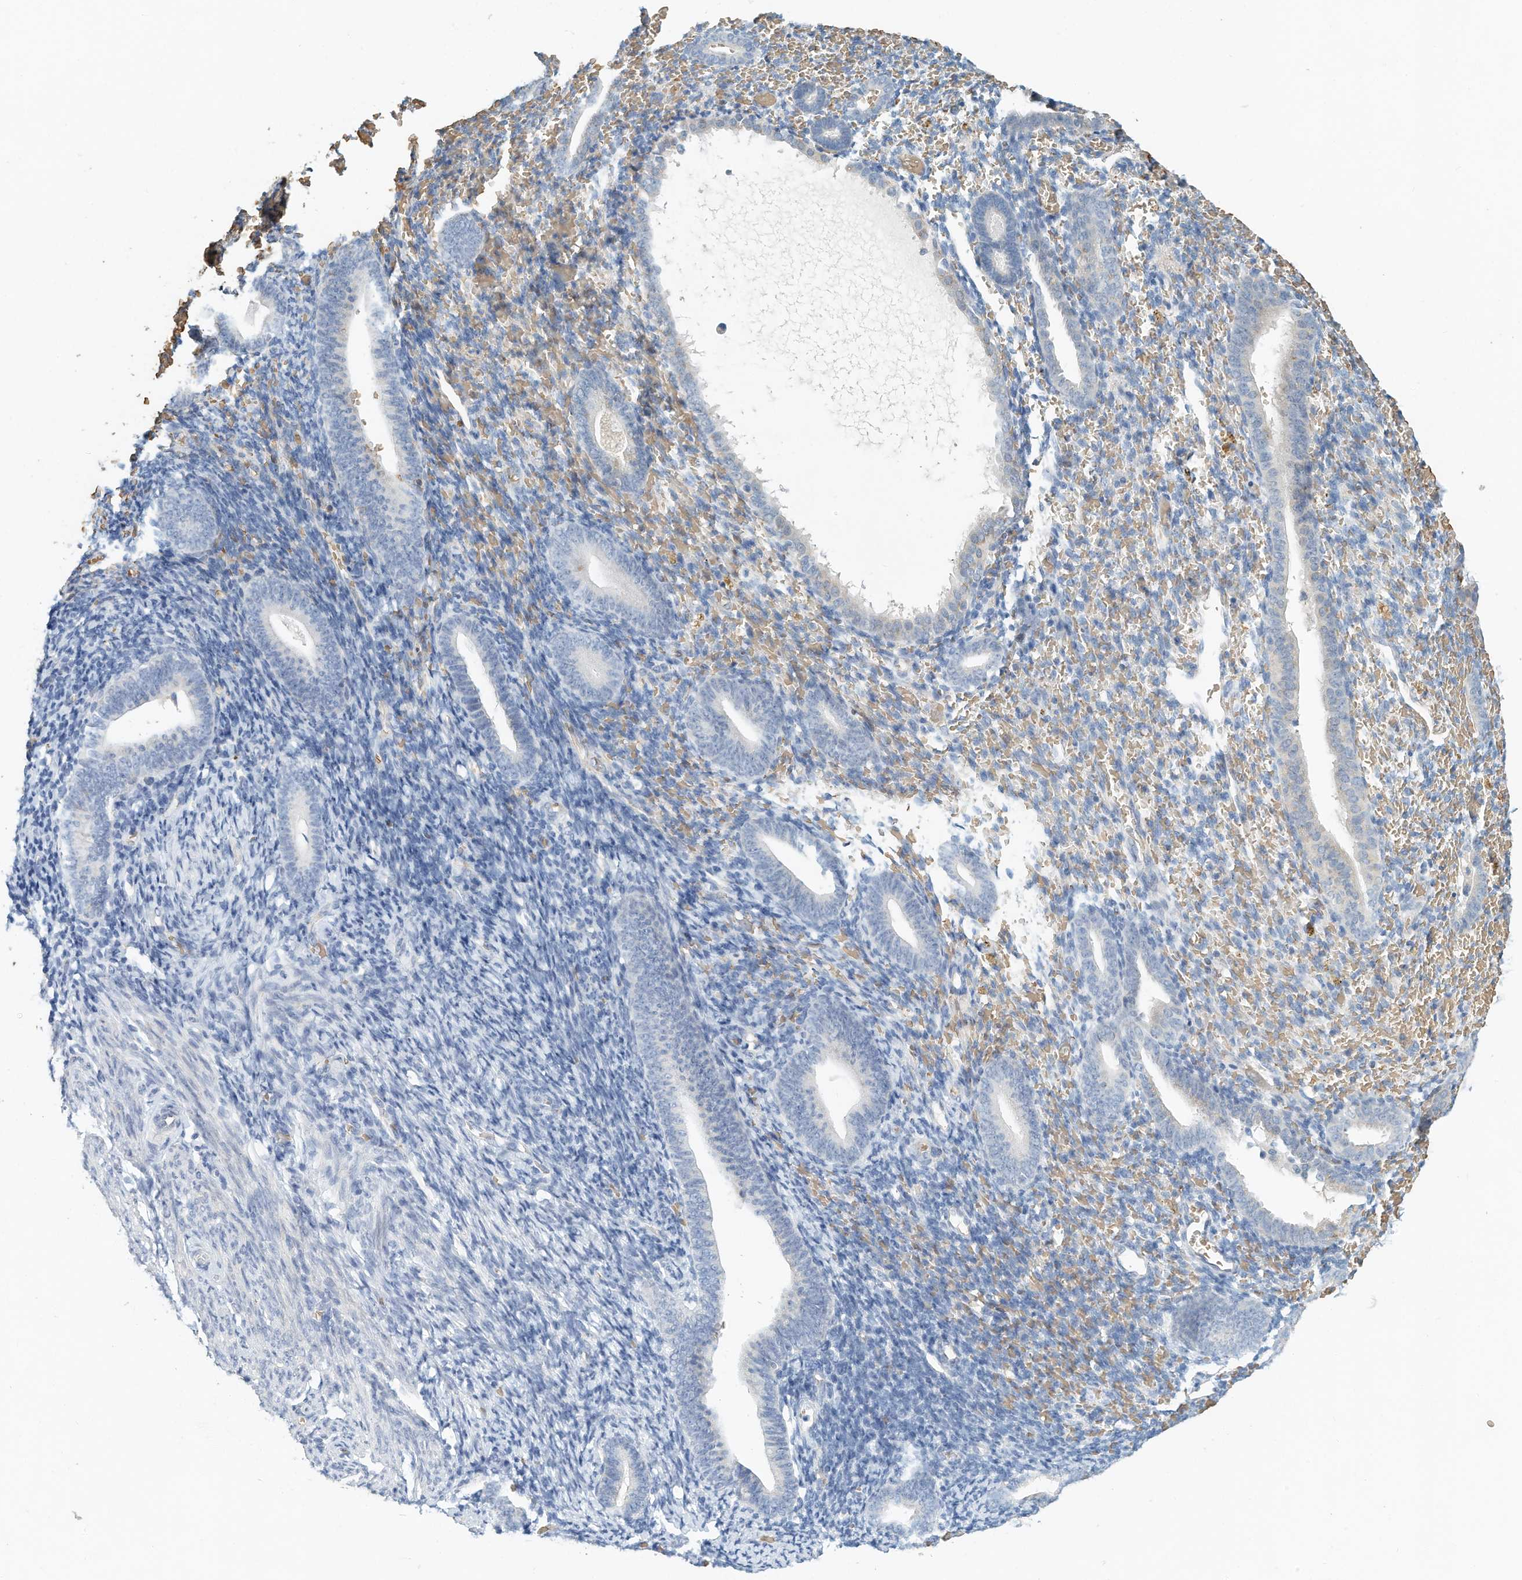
{"staining": {"intensity": "negative", "quantity": "none", "location": "none"}, "tissue": "endometrium", "cell_type": "Cells in endometrial stroma", "image_type": "normal", "snomed": [{"axis": "morphology", "description": "Normal tissue, NOS"}, {"axis": "topography", "description": "Endometrium"}], "caption": "Immunohistochemistry (IHC) micrograph of benign human endometrium stained for a protein (brown), which exhibits no staining in cells in endometrial stroma.", "gene": "RCAN3", "patient": {"sex": "female", "age": 51}}